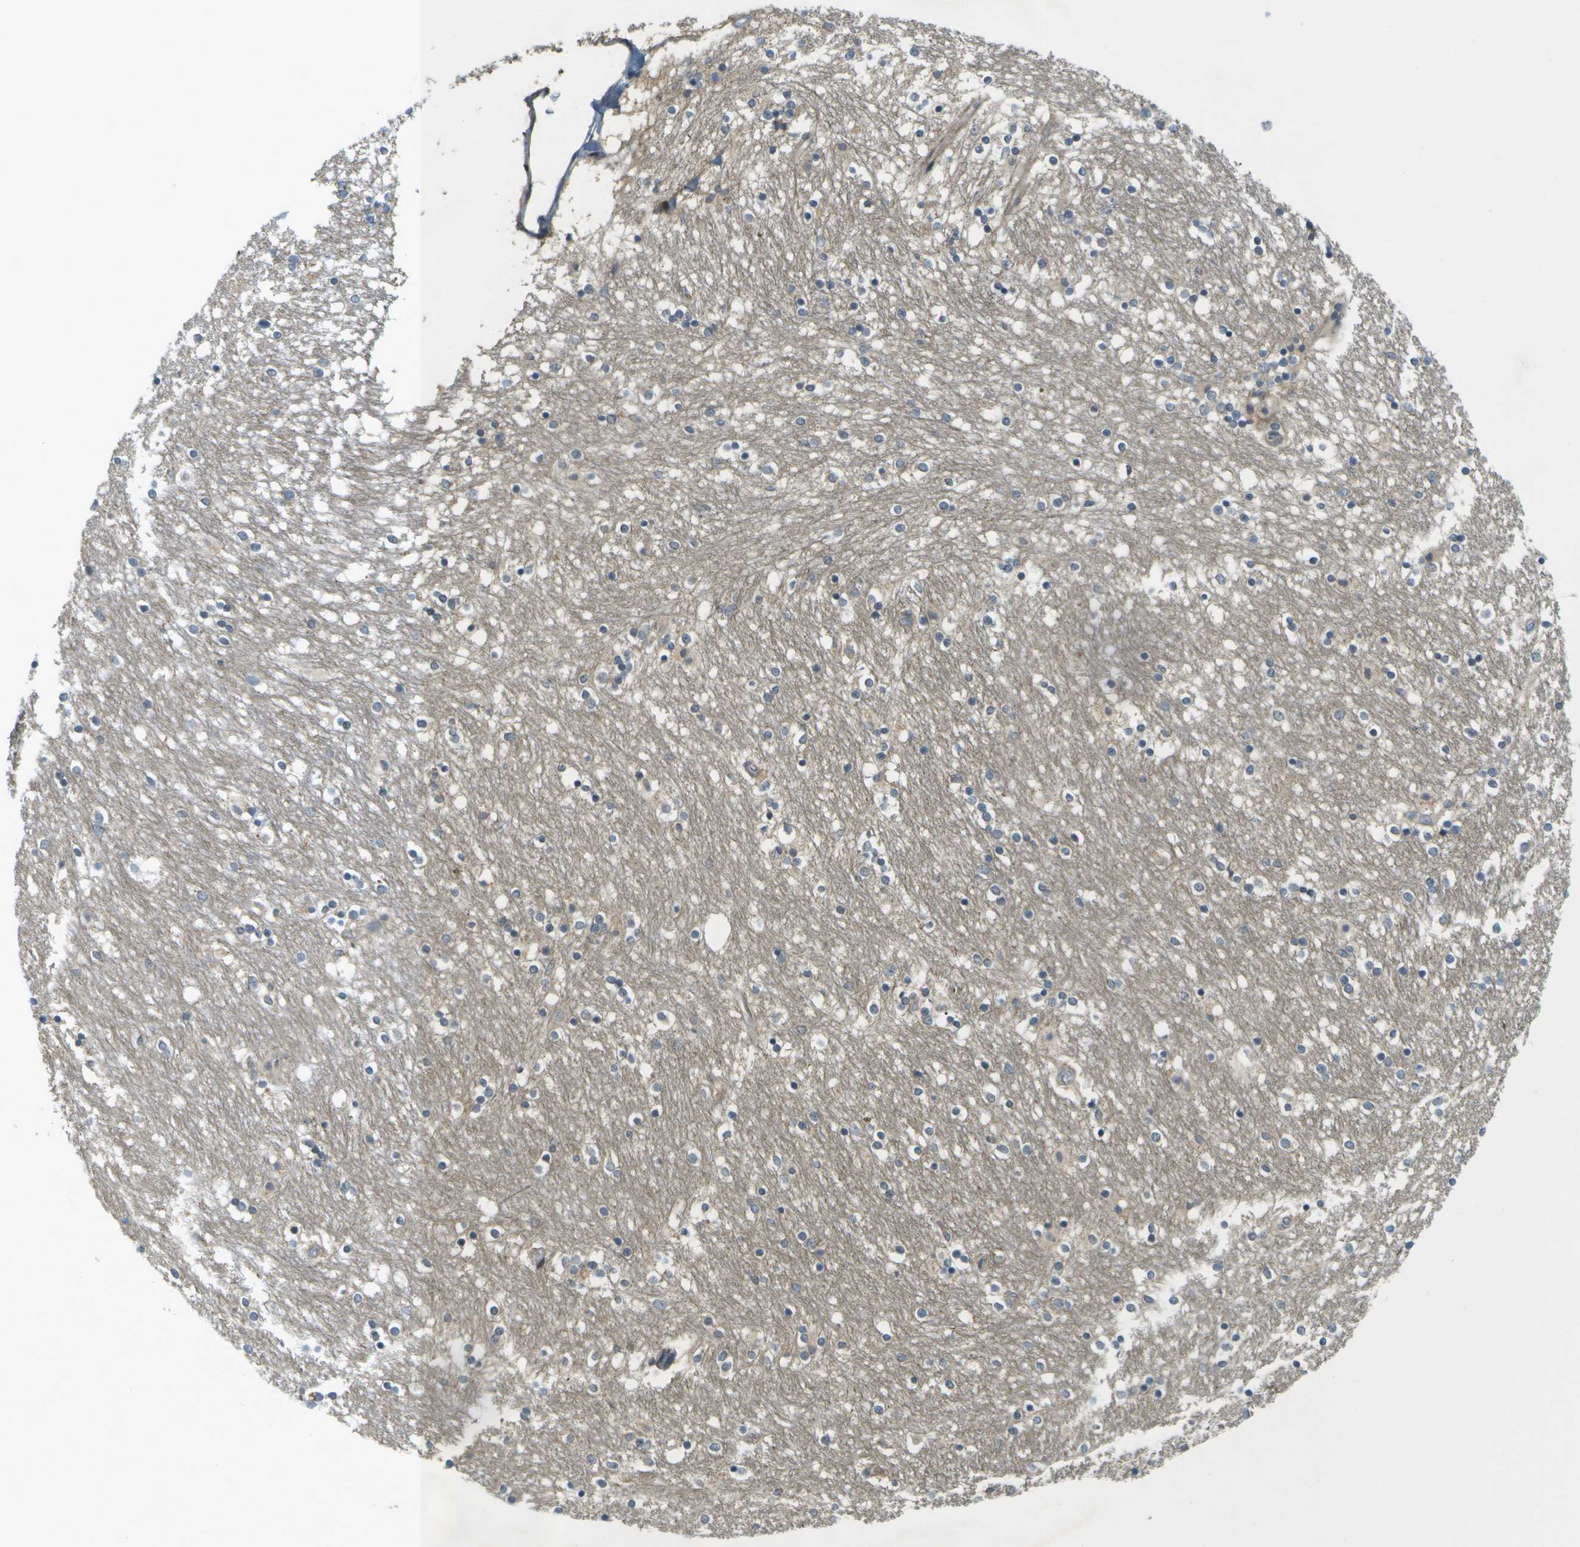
{"staining": {"intensity": "negative", "quantity": "none", "location": "none"}, "tissue": "caudate", "cell_type": "Glial cells", "image_type": "normal", "snomed": [{"axis": "morphology", "description": "Normal tissue, NOS"}, {"axis": "topography", "description": "Lateral ventricle wall"}], "caption": "Caudate was stained to show a protein in brown. There is no significant positivity in glial cells.", "gene": "WNK2", "patient": {"sex": "female", "age": 54}}